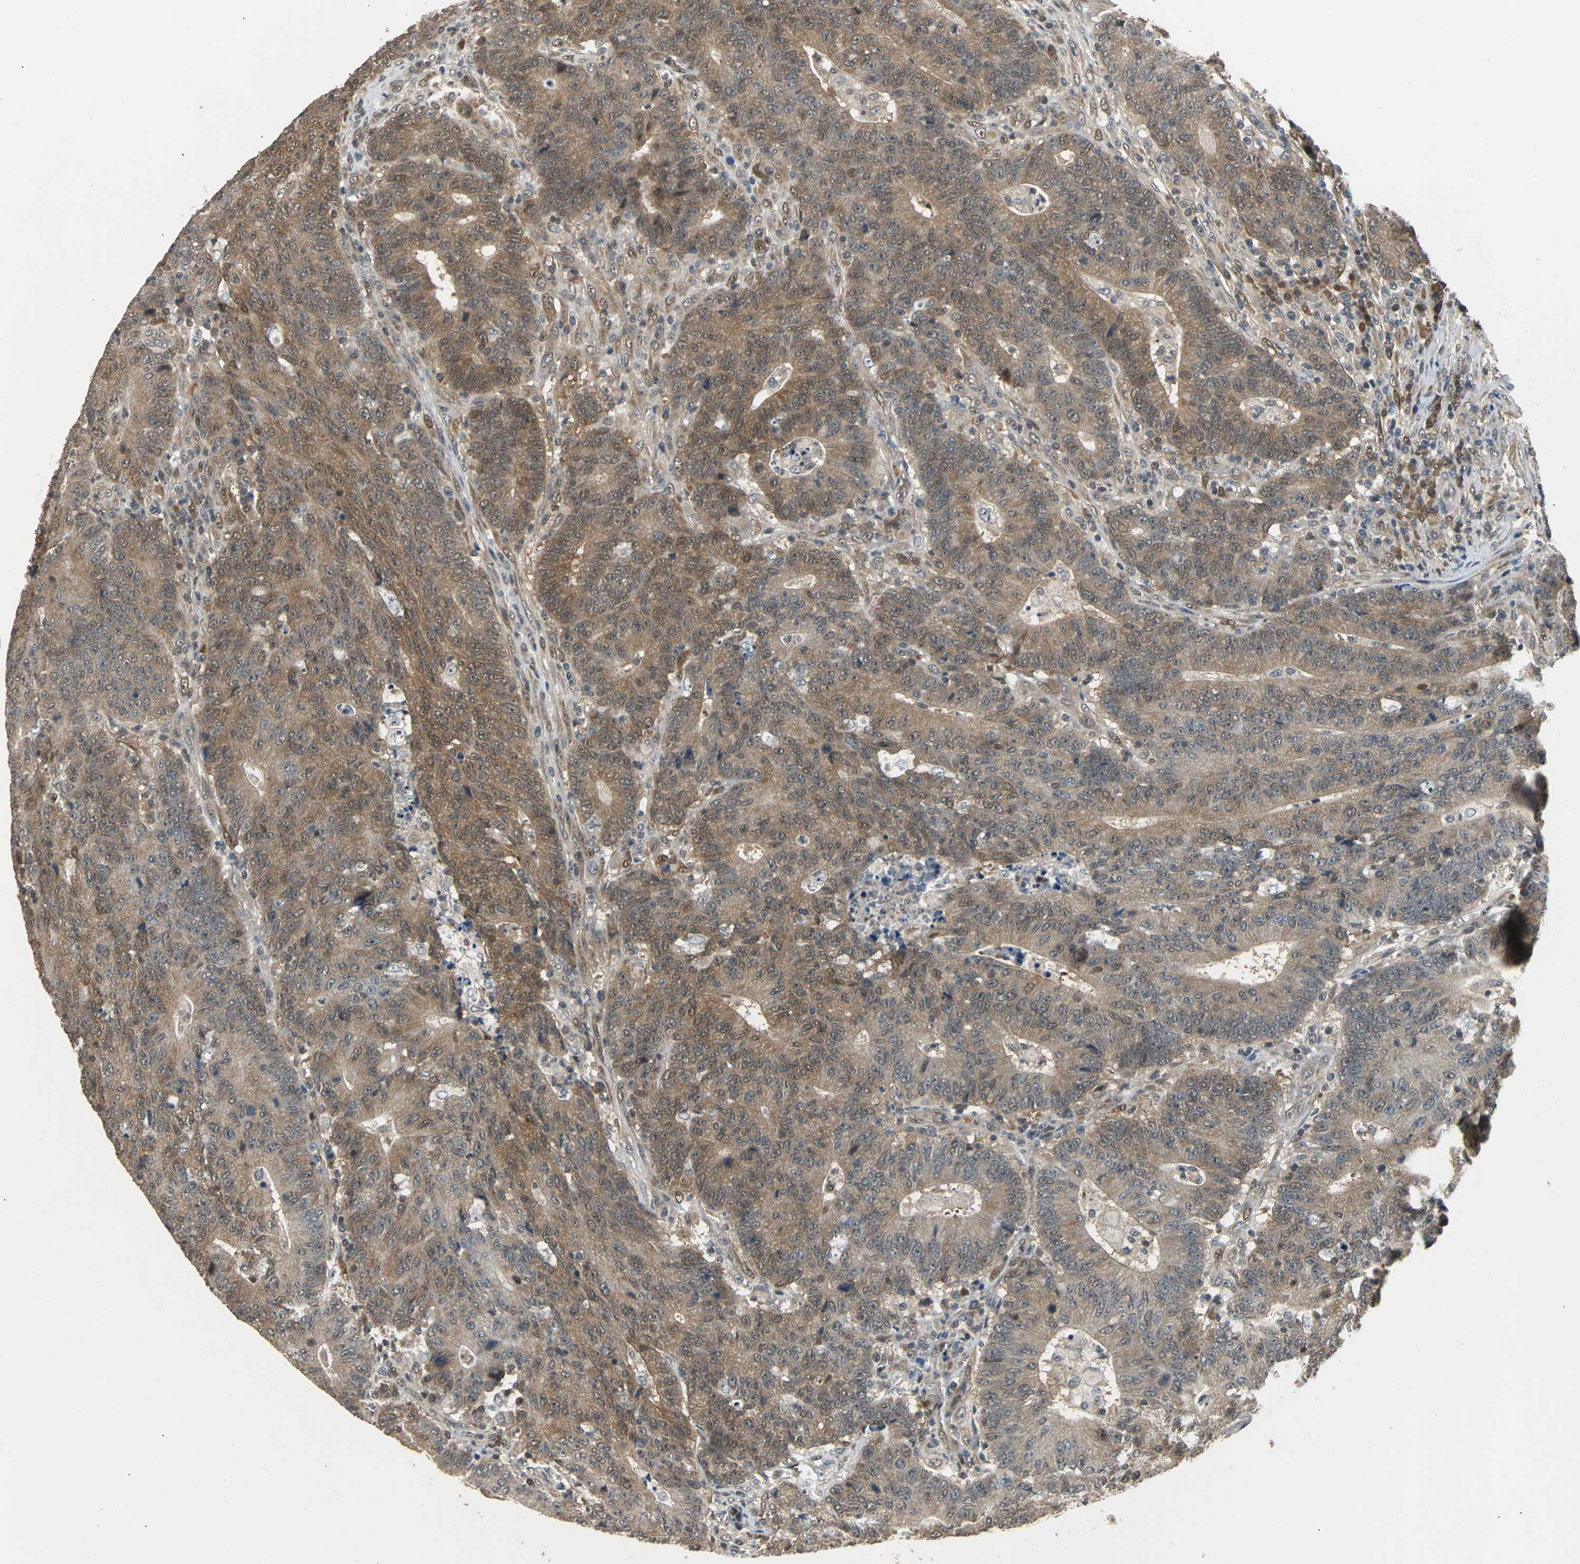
{"staining": {"intensity": "moderate", "quantity": ">75%", "location": "cytoplasmic/membranous"}, "tissue": "colorectal cancer", "cell_type": "Tumor cells", "image_type": "cancer", "snomed": [{"axis": "morphology", "description": "Normal tissue, NOS"}, {"axis": "morphology", "description": "Adenocarcinoma, NOS"}, {"axis": "topography", "description": "Colon"}], "caption": "A brown stain shows moderate cytoplasmic/membranous expression of a protein in human colorectal cancer tumor cells. The protein is stained brown, and the nuclei are stained in blue (DAB IHC with brightfield microscopy, high magnification).", "gene": "PRDX6", "patient": {"sex": "female", "age": 75}}